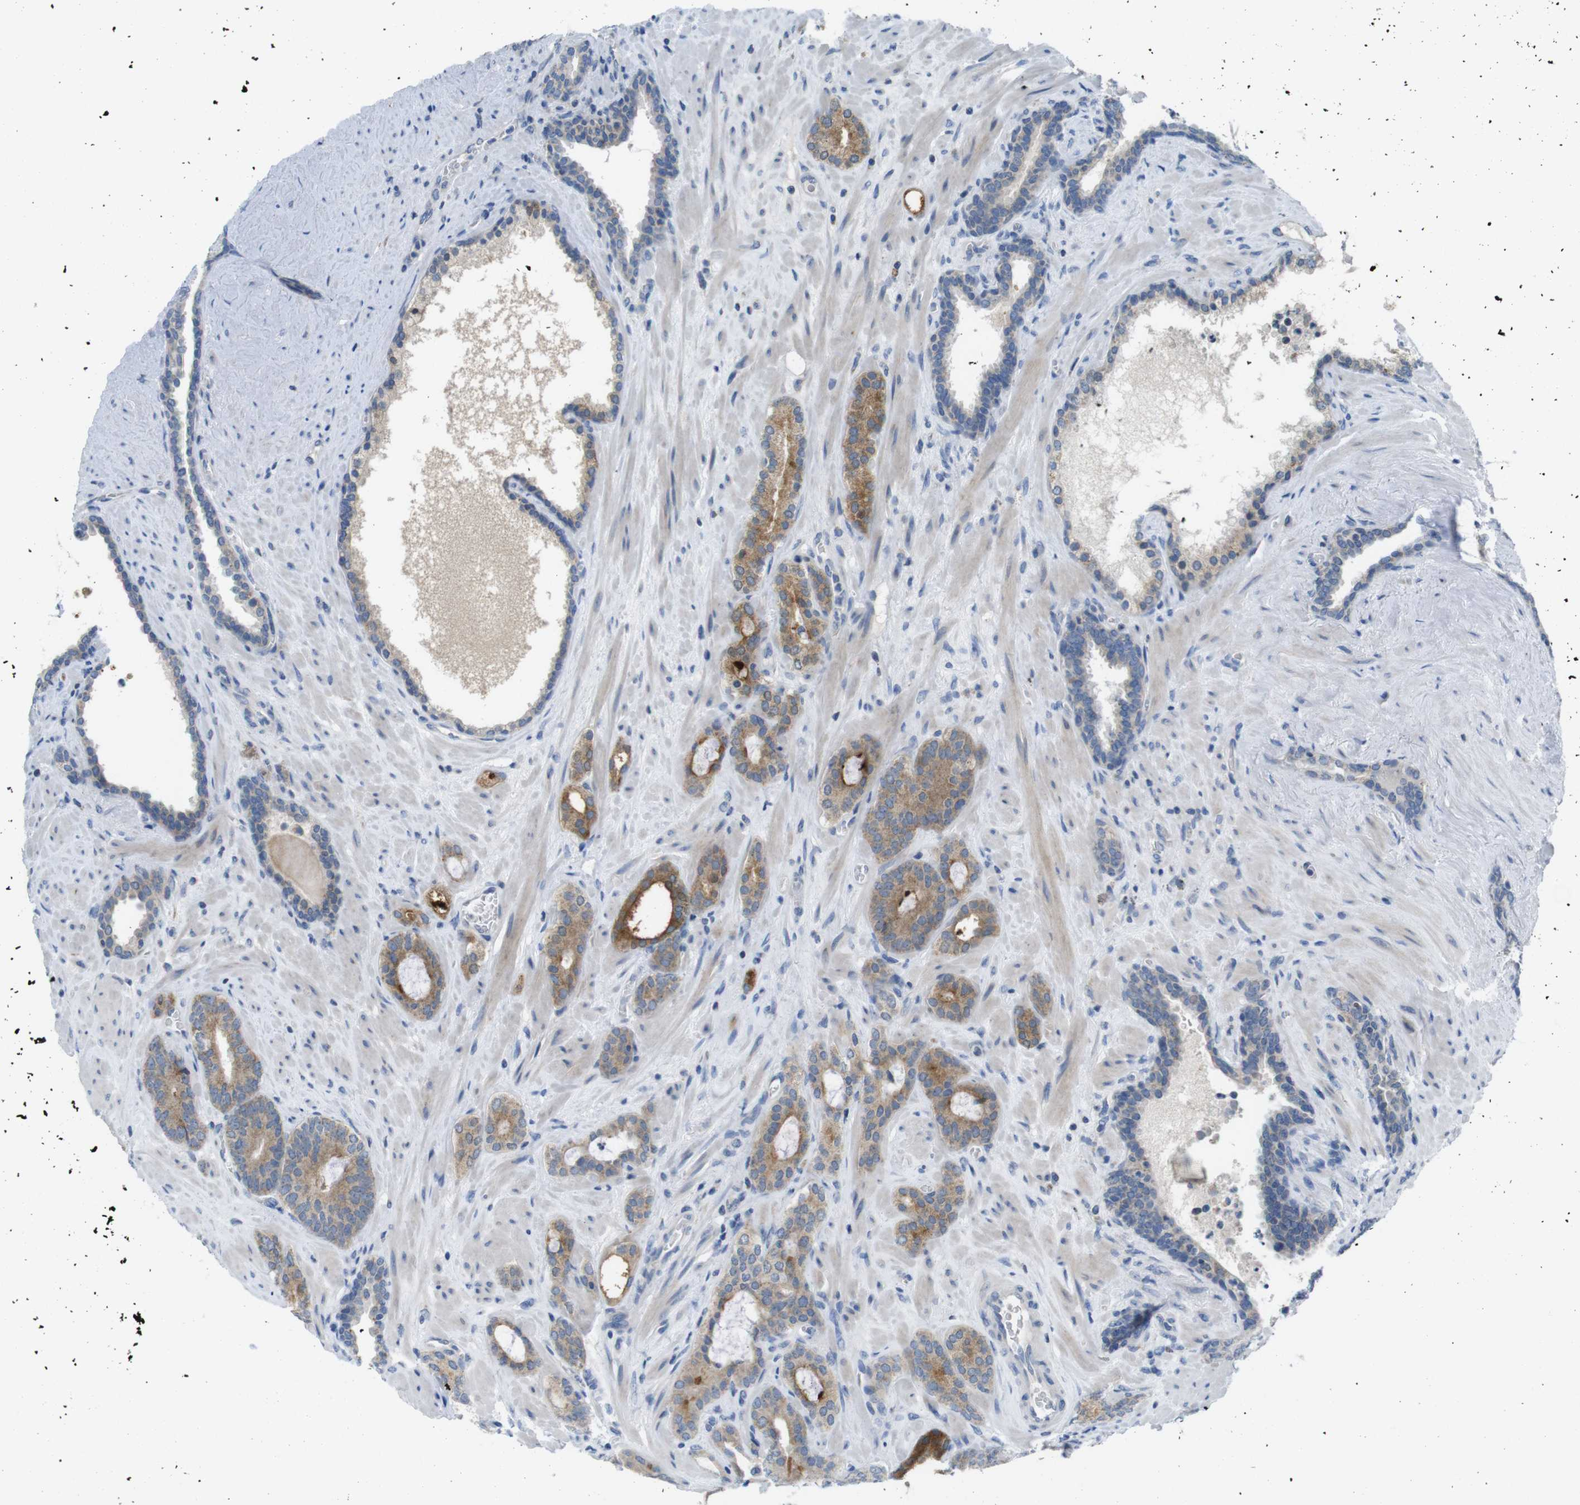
{"staining": {"intensity": "moderate", "quantity": ">75%", "location": "cytoplasmic/membranous"}, "tissue": "prostate cancer", "cell_type": "Tumor cells", "image_type": "cancer", "snomed": [{"axis": "morphology", "description": "Adenocarcinoma, Low grade"}, {"axis": "topography", "description": "Prostate"}], "caption": "There is medium levels of moderate cytoplasmic/membranous positivity in tumor cells of prostate cancer (low-grade adenocarcinoma), as demonstrated by immunohistochemical staining (brown color).", "gene": "MARCHF1", "patient": {"sex": "male", "age": 63}}